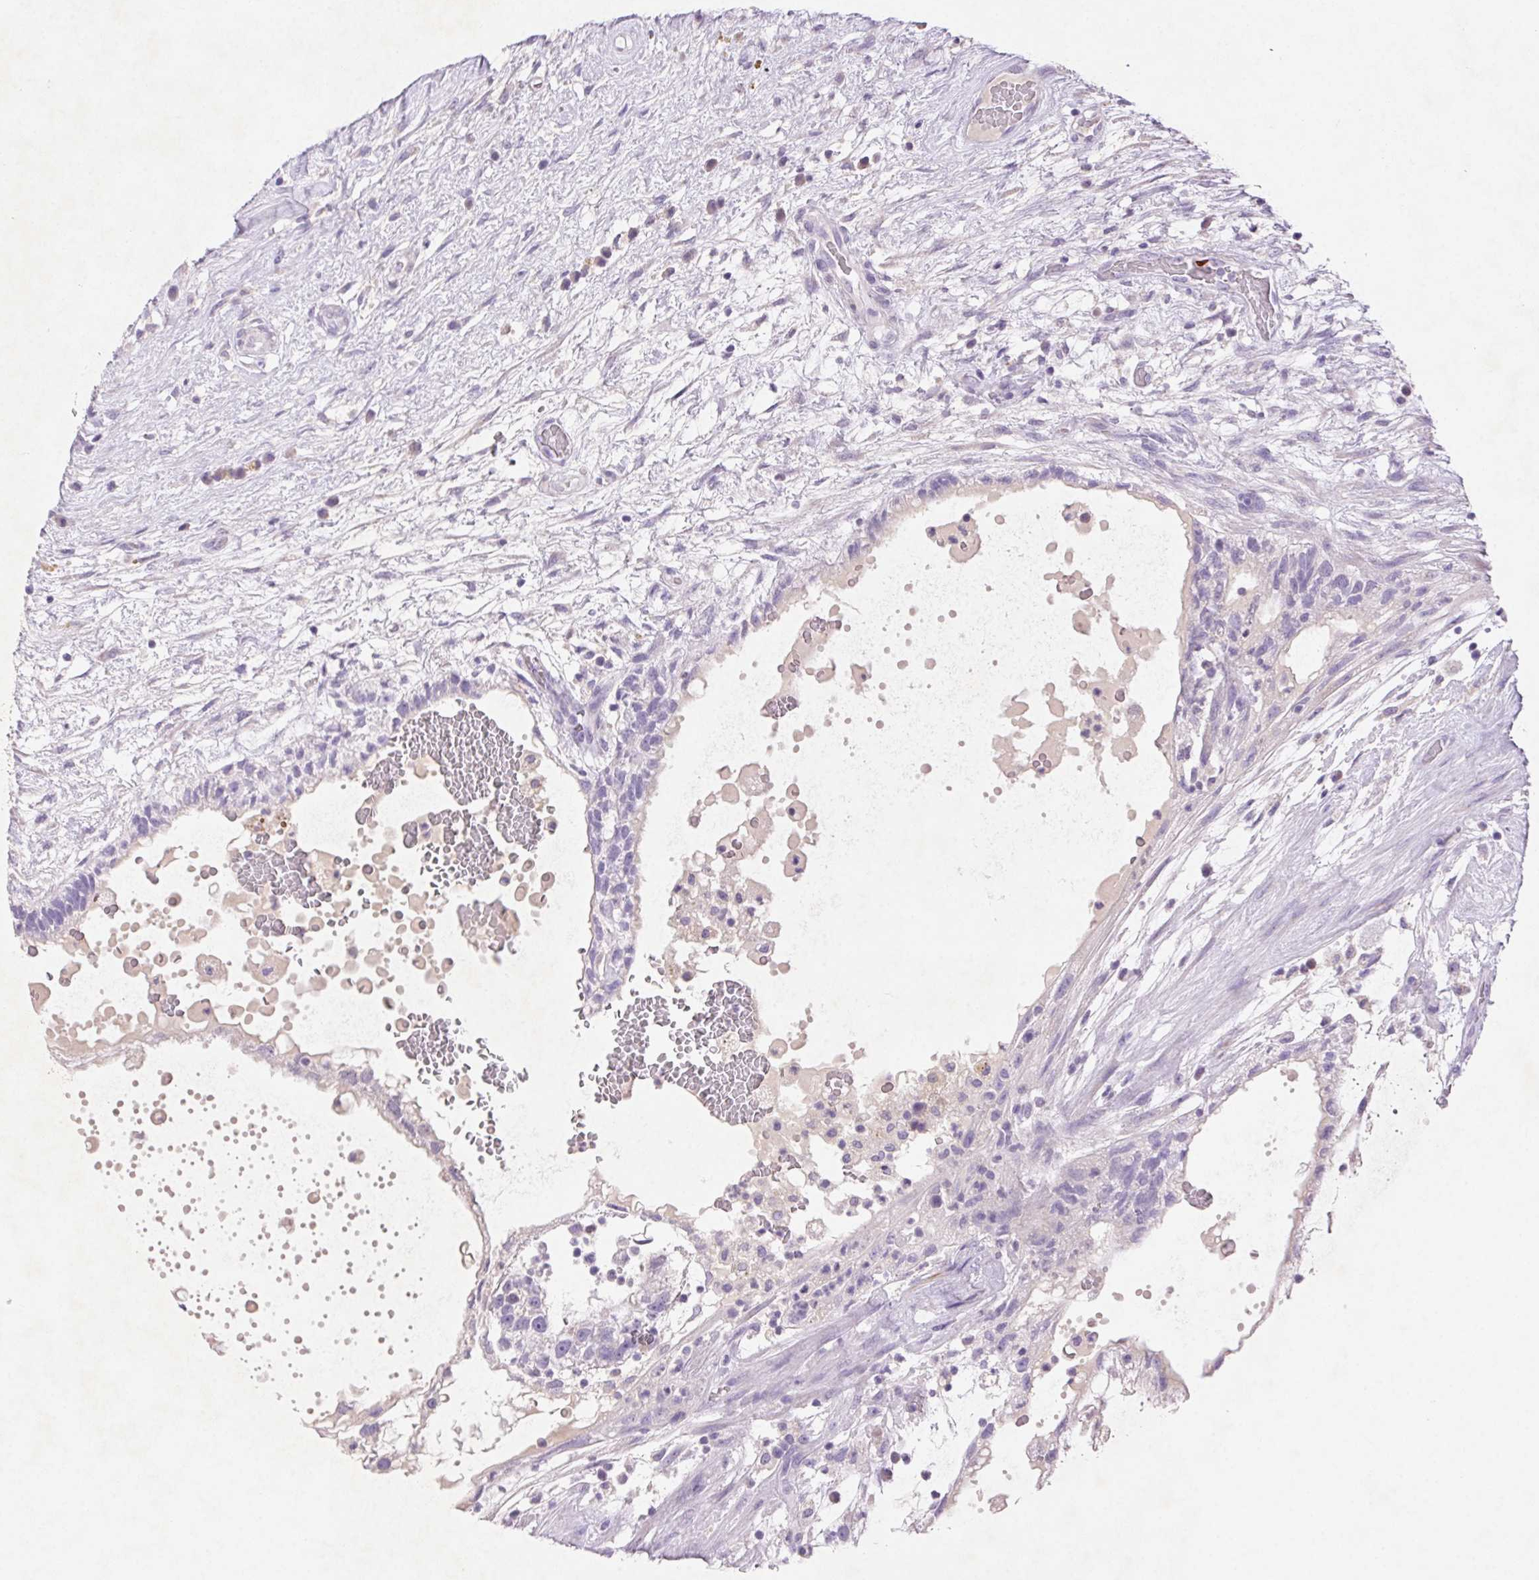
{"staining": {"intensity": "negative", "quantity": "none", "location": "none"}, "tissue": "testis cancer", "cell_type": "Tumor cells", "image_type": "cancer", "snomed": [{"axis": "morphology", "description": "Normal tissue, NOS"}, {"axis": "morphology", "description": "Carcinoma, Embryonal, NOS"}, {"axis": "topography", "description": "Testis"}], "caption": "This is a micrograph of immunohistochemistry (IHC) staining of embryonal carcinoma (testis), which shows no staining in tumor cells. The staining is performed using DAB brown chromogen with nuclei counter-stained in using hematoxylin.", "gene": "ARHGAP11B", "patient": {"sex": "male", "age": 32}}